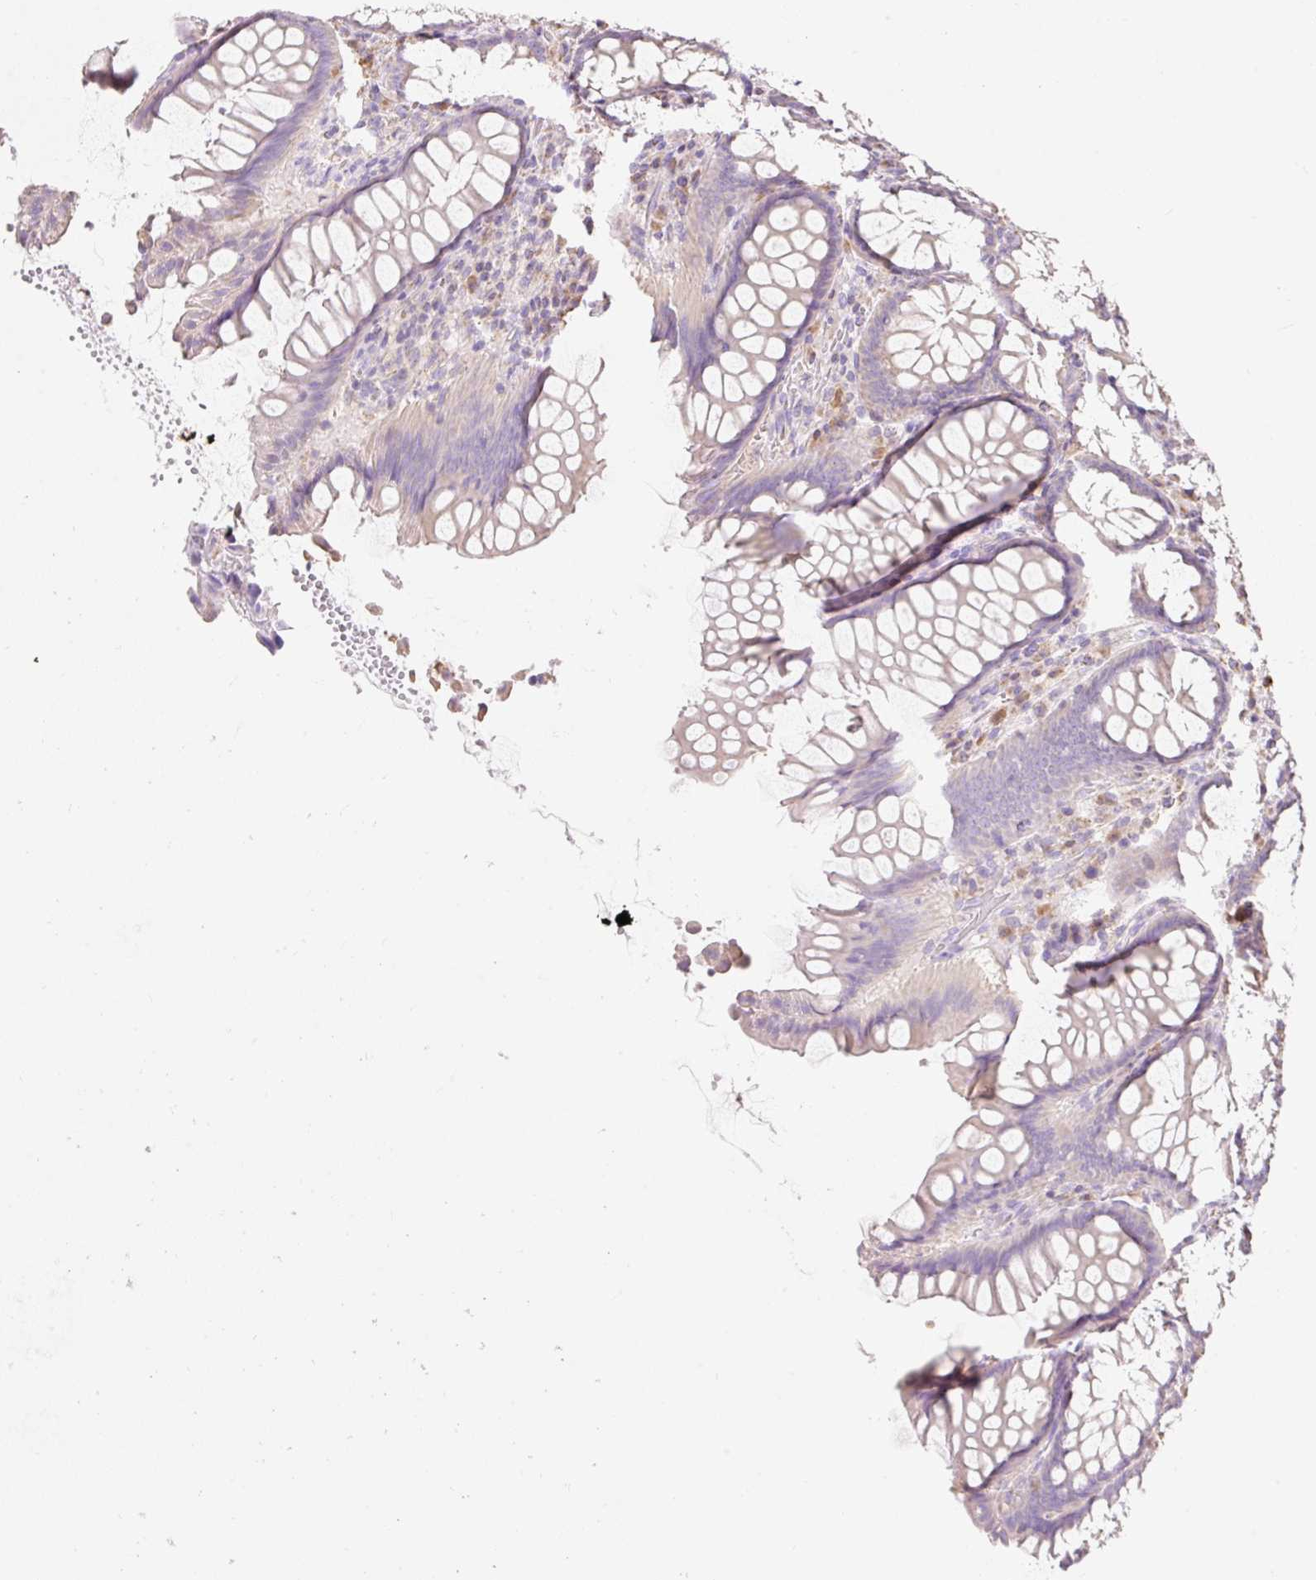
{"staining": {"intensity": "weak", "quantity": "<25%", "location": "cytoplasmic/membranous"}, "tissue": "colon", "cell_type": "Endothelial cells", "image_type": "normal", "snomed": [{"axis": "morphology", "description": "Normal tissue, NOS"}, {"axis": "topography", "description": "Colon"}], "caption": "This photomicrograph is of unremarkable colon stained with immunohistochemistry to label a protein in brown with the nuclei are counter-stained blue. There is no staining in endothelial cells.", "gene": "DHX35", "patient": {"sex": "female", "age": 79}}